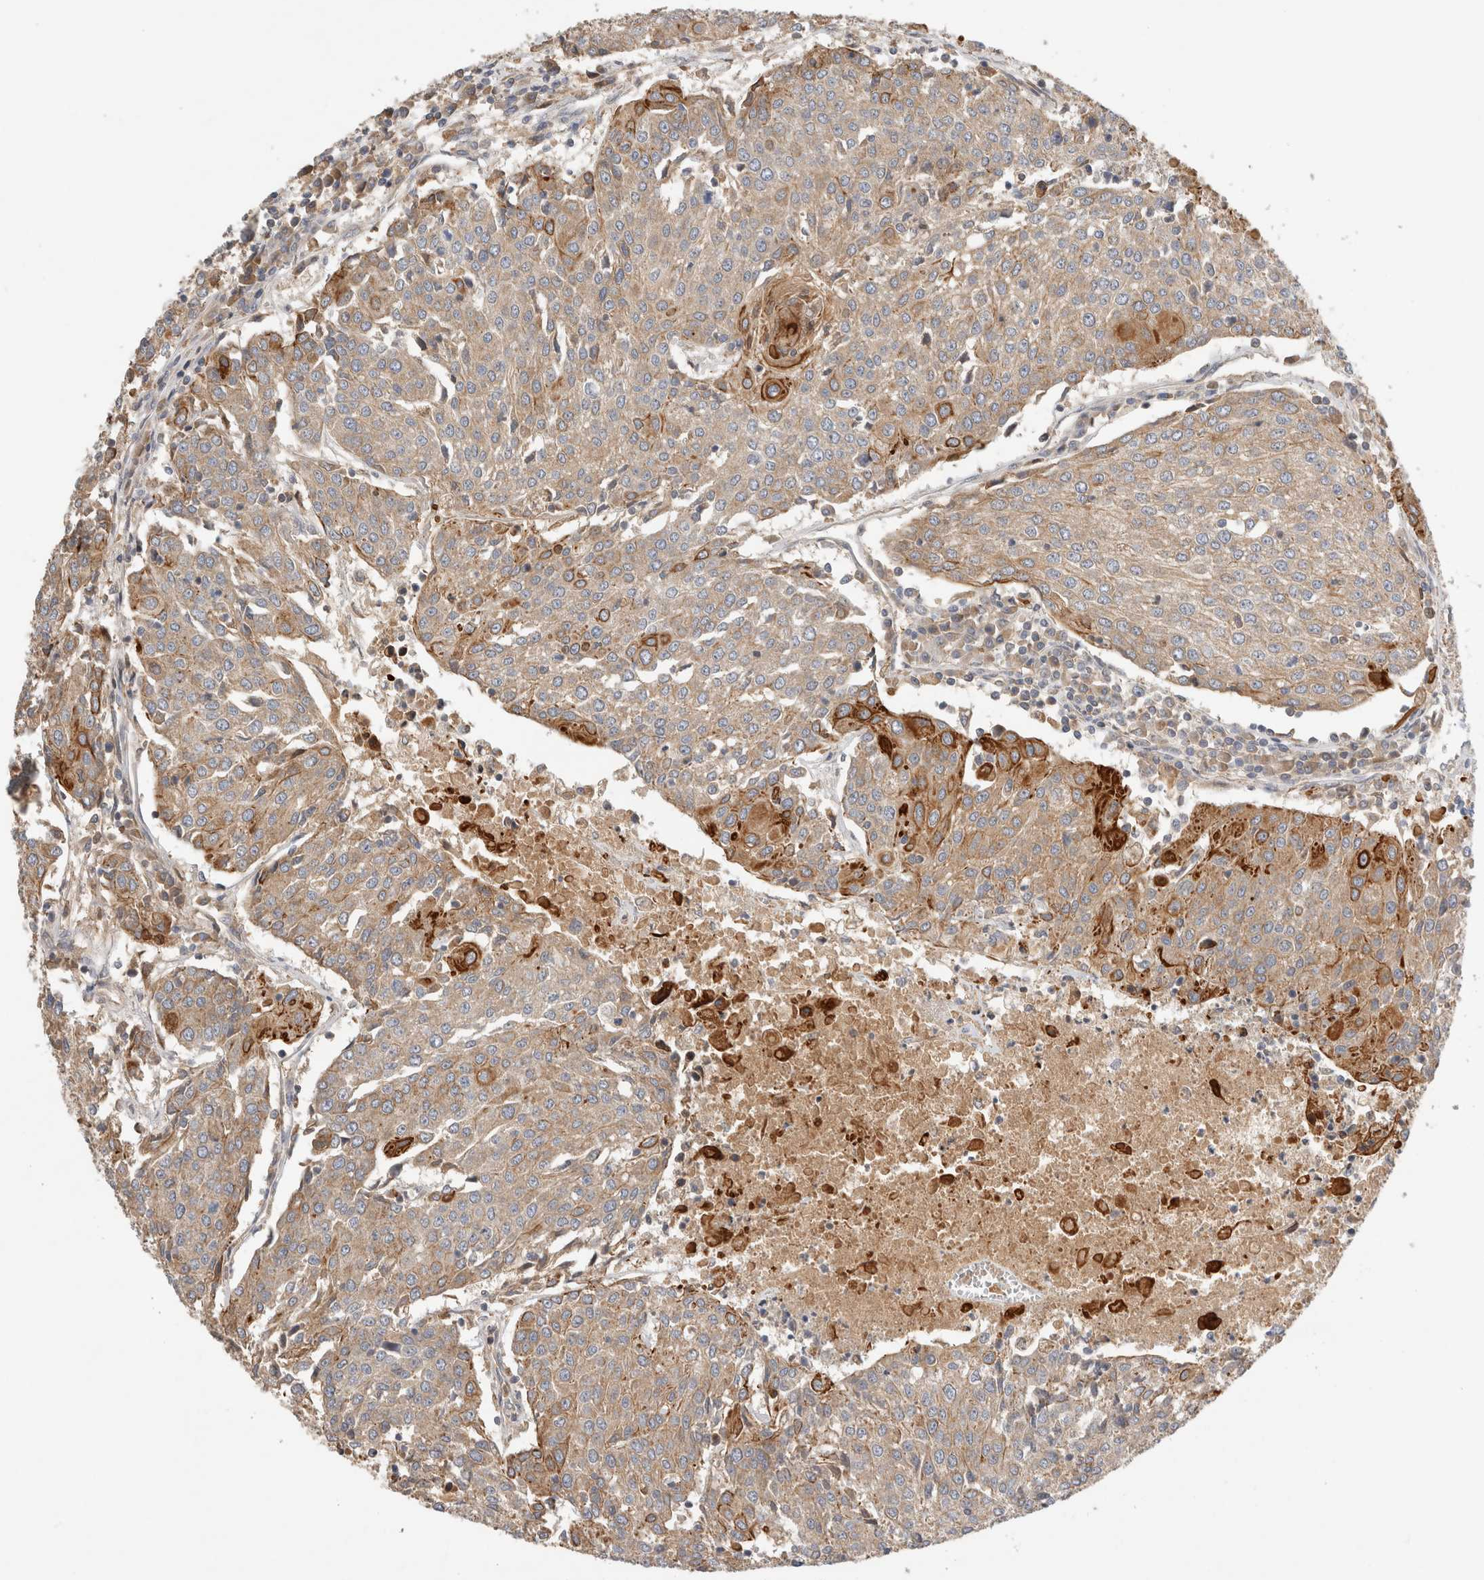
{"staining": {"intensity": "moderate", "quantity": ">75%", "location": "cytoplasmic/membranous"}, "tissue": "urothelial cancer", "cell_type": "Tumor cells", "image_type": "cancer", "snomed": [{"axis": "morphology", "description": "Urothelial carcinoma, High grade"}, {"axis": "topography", "description": "Urinary bladder"}], "caption": "This is a histology image of immunohistochemistry (IHC) staining of high-grade urothelial carcinoma, which shows moderate positivity in the cytoplasmic/membranous of tumor cells.", "gene": "ARMC9", "patient": {"sex": "female", "age": 85}}